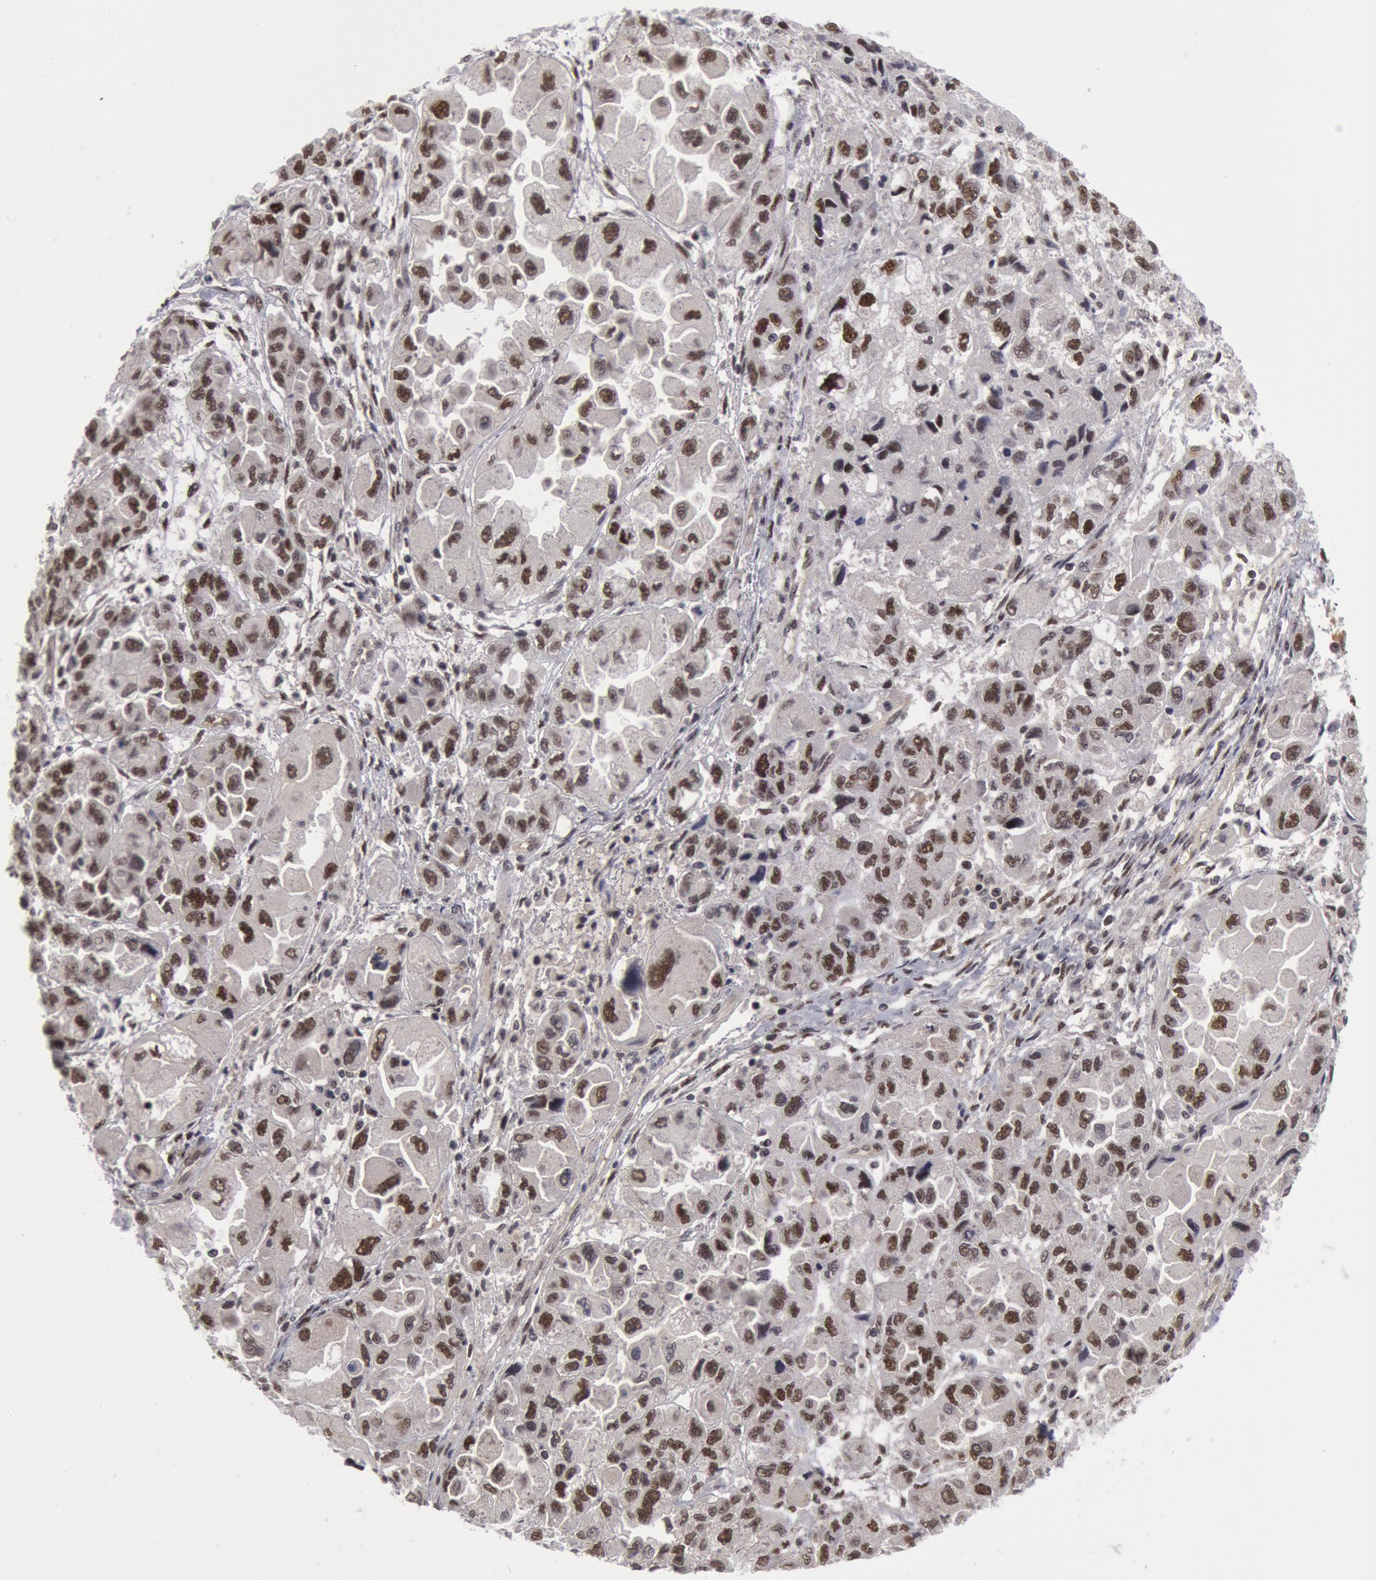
{"staining": {"intensity": "weak", "quantity": "25%-75%", "location": "nuclear"}, "tissue": "ovarian cancer", "cell_type": "Tumor cells", "image_type": "cancer", "snomed": [{"axis": "morphology", "description": "Cystadenocarcinoma, serous, NOS"}, {"axis": "topography", "description": "Ovary"}], "caption": "An image showing weak nuclear expression in approximately 25%-75% of tumor cells in serous cystadenocarcinoma (ovarian), as visualized by brown immunohistochemical staining.", "gene": "PPP4R3B", "patient": {"sex": "female", "age": 84}}